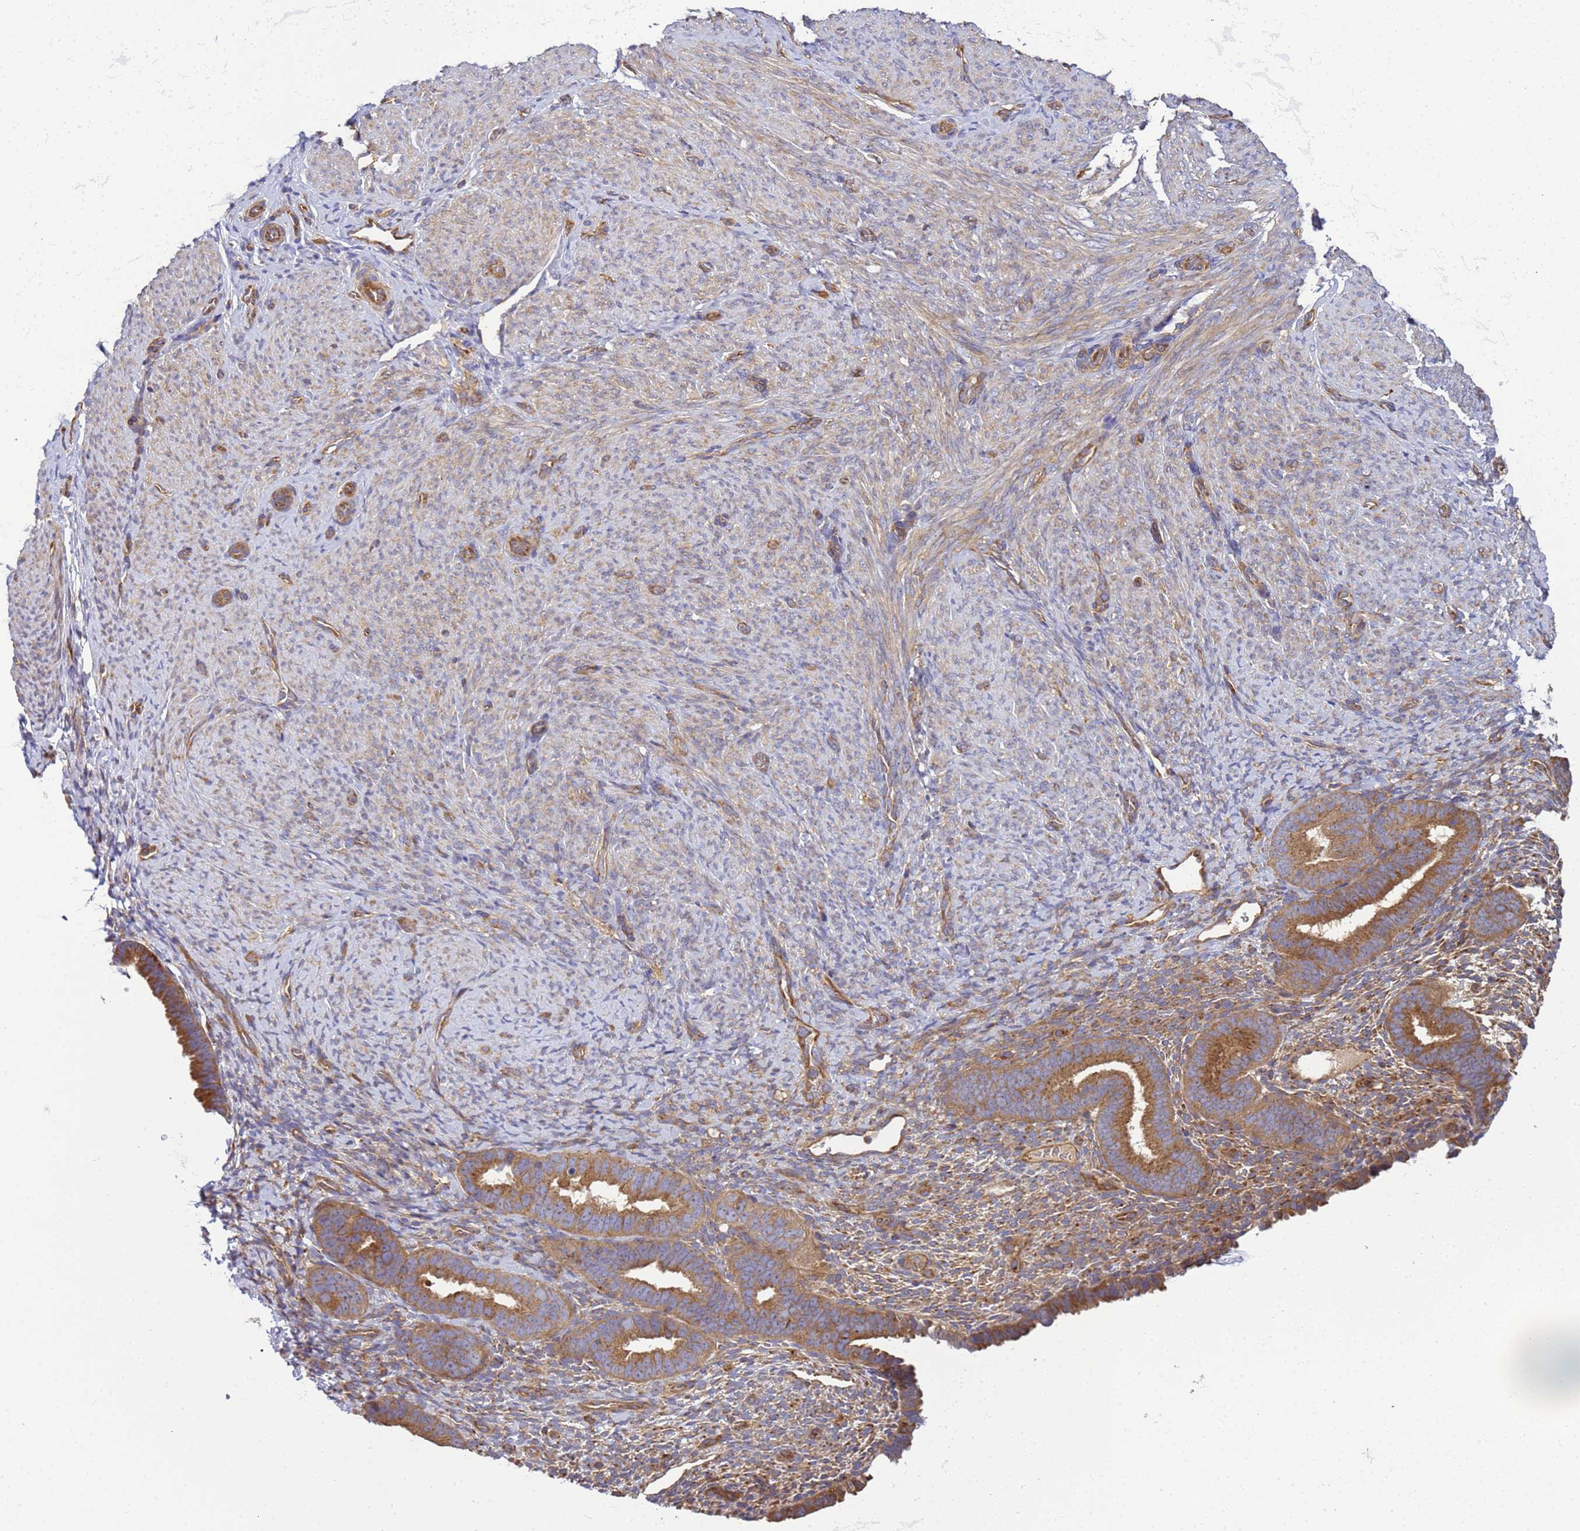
{"staining": {"intensity": "moderate", "quantity": "<25%", "location": "cytoplasmic/membranous"}, "tissue": "endometrium", "cell_type": "Cells in endometrial stroma", "image_type": "normal", "snomed": [{"axis": "morphology", "description": "Normal tissue, NOS"}, {"axis": "topography", "description": "Endometrium"}], "caption": "IHC photomicrograph of normal human endometrium stained for a protein (brown), which exhibits low levels of moderate cytoplasmic/membranous staining in approximately <25% of cells in endometrial stroma.", "gene": "BECN1", "patient": {"sex": "female", "age": 65}}